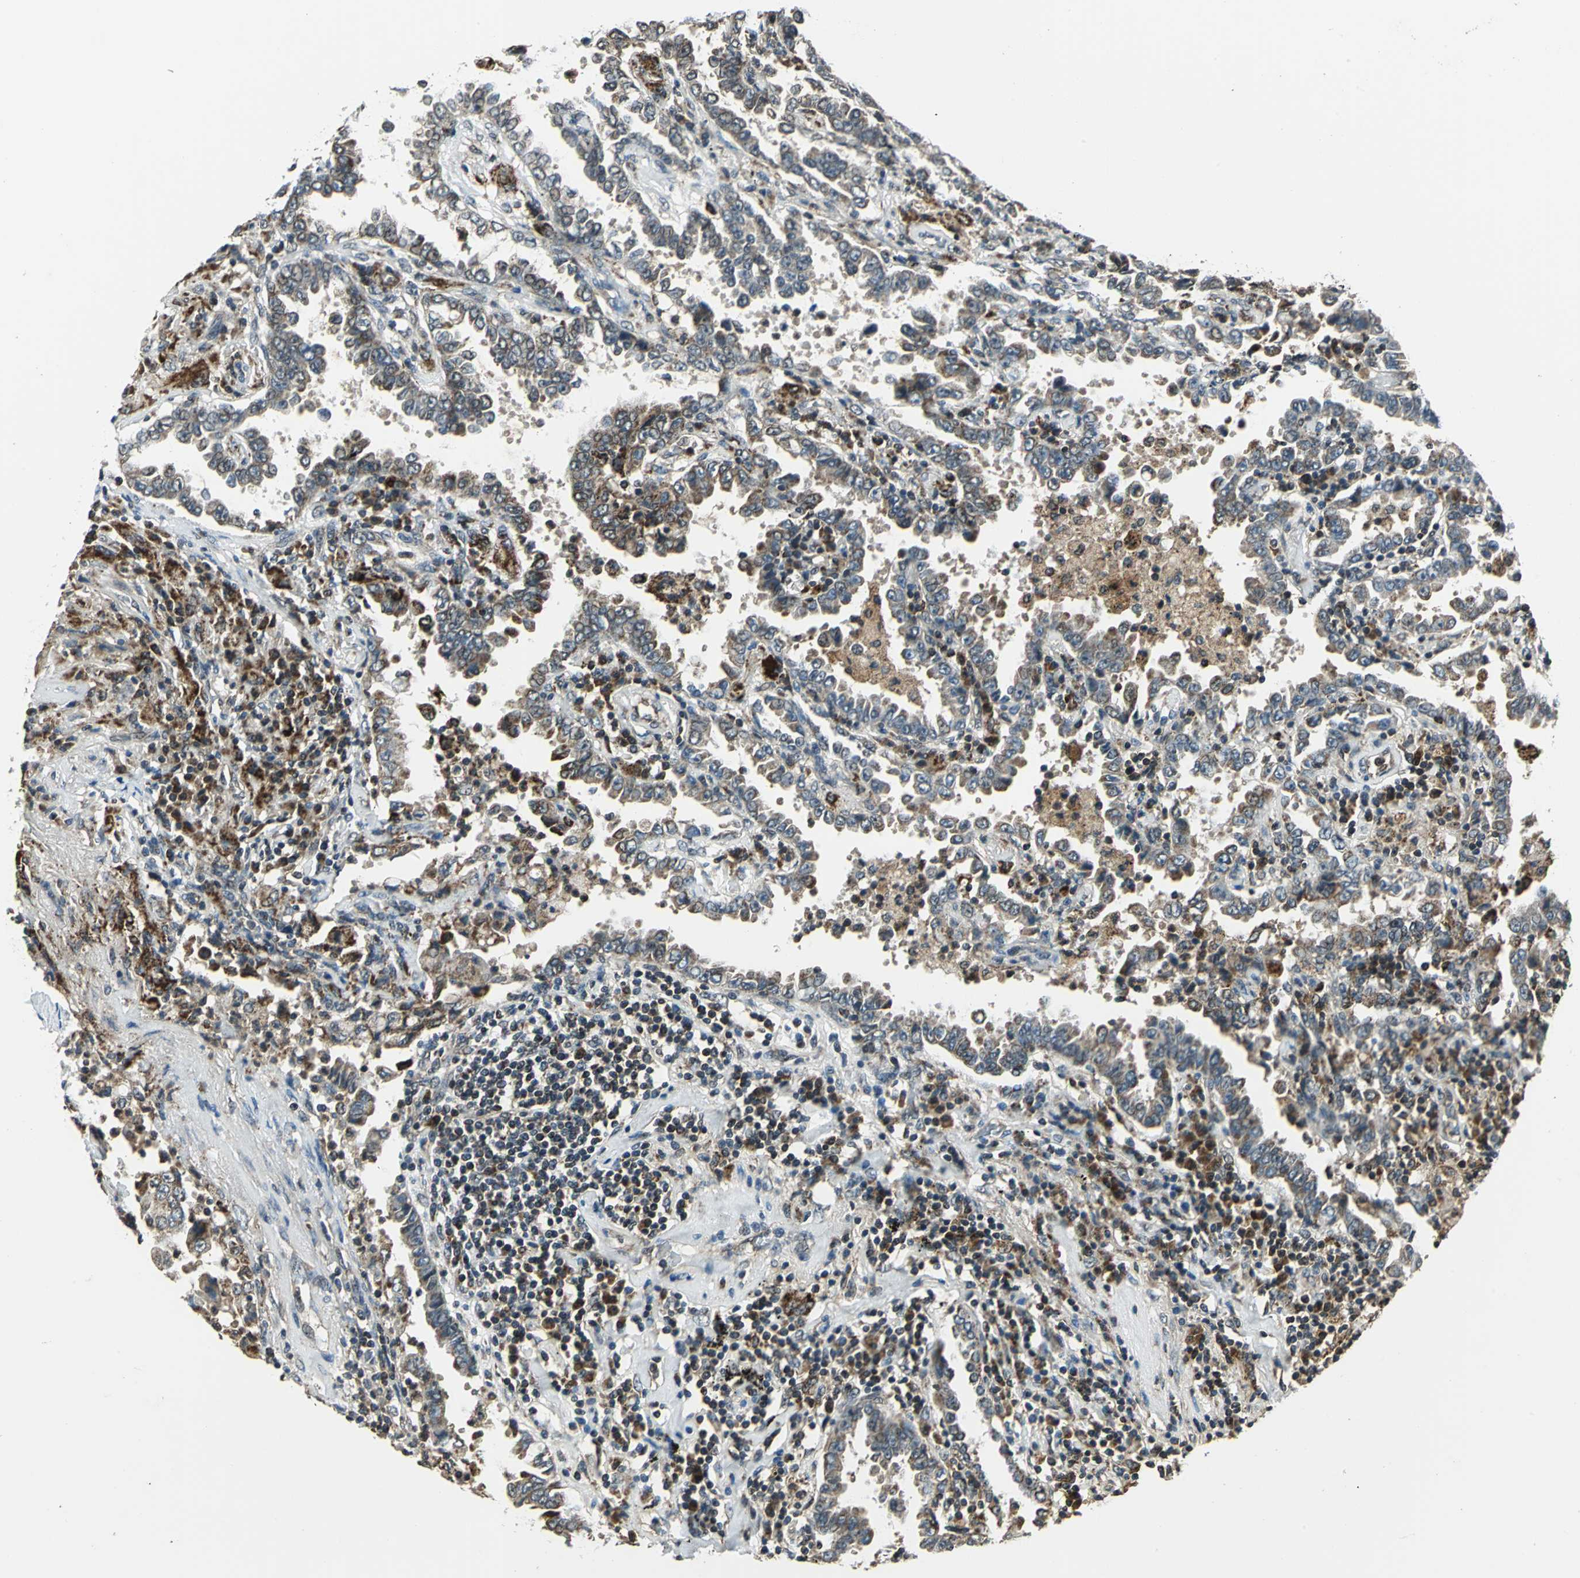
{"staining": {"intensity": "moderate", "quantity": ">75%", "location": "cytoplasmic/membranous"}, "tissue": "lung cancer", "cell_type": "Tumor cells", "image_type": "cancer", "snomed": [{"axis": "morphology", "description": "Normal tissue, NOS"}, {"axis": "morphology", "description": "Inflammation, NOS"}, {"axis": "morphology", "description": "Adenocarcinoma, NOS"}, {"axis": "topography", "description": "Lung"}], "caption": "Immunohistochemical staining of lung cancer demonstrates medium levels of moderate cytoplasmic/membranous protein positivity in approximately >75% of tumor cells.", "gene": "NUDT2", "patient": {"sex": "female", "age": 64}}